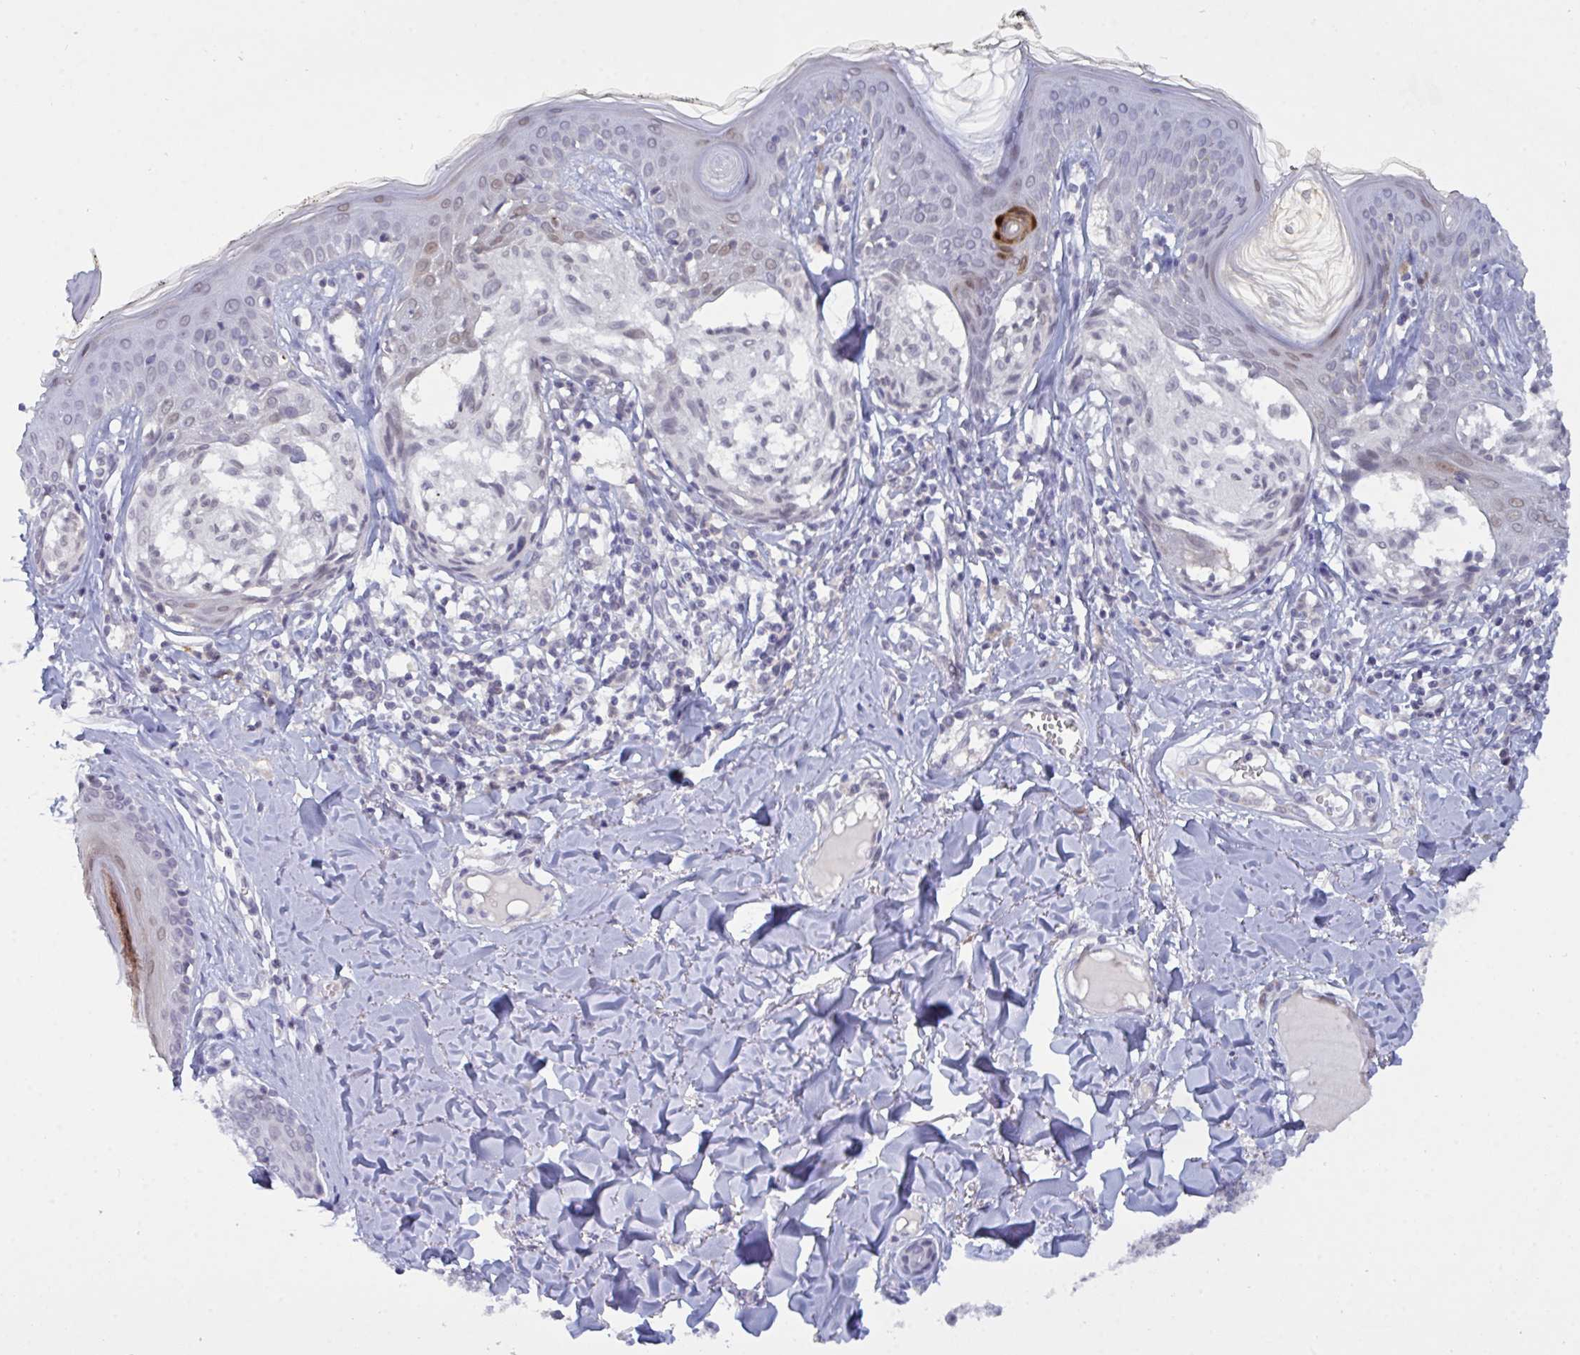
{"staining": {"intensity": "negative", "quantity": "none", "location": "none"}, "tissue": "melanoma", "cell_type": "Tumor cells", "image_type": "cancer", "snomed": [{"axis": "morphology", "description": "Malignant melanoma, NOS"}, {"axis": "topography", "description": "Skin"}], "caption": "Tumor cells are negative for brown protein staining in malignant melanoma.", "gene": "SERPINB13", "patient": {"sex": "female", "age": 43}}